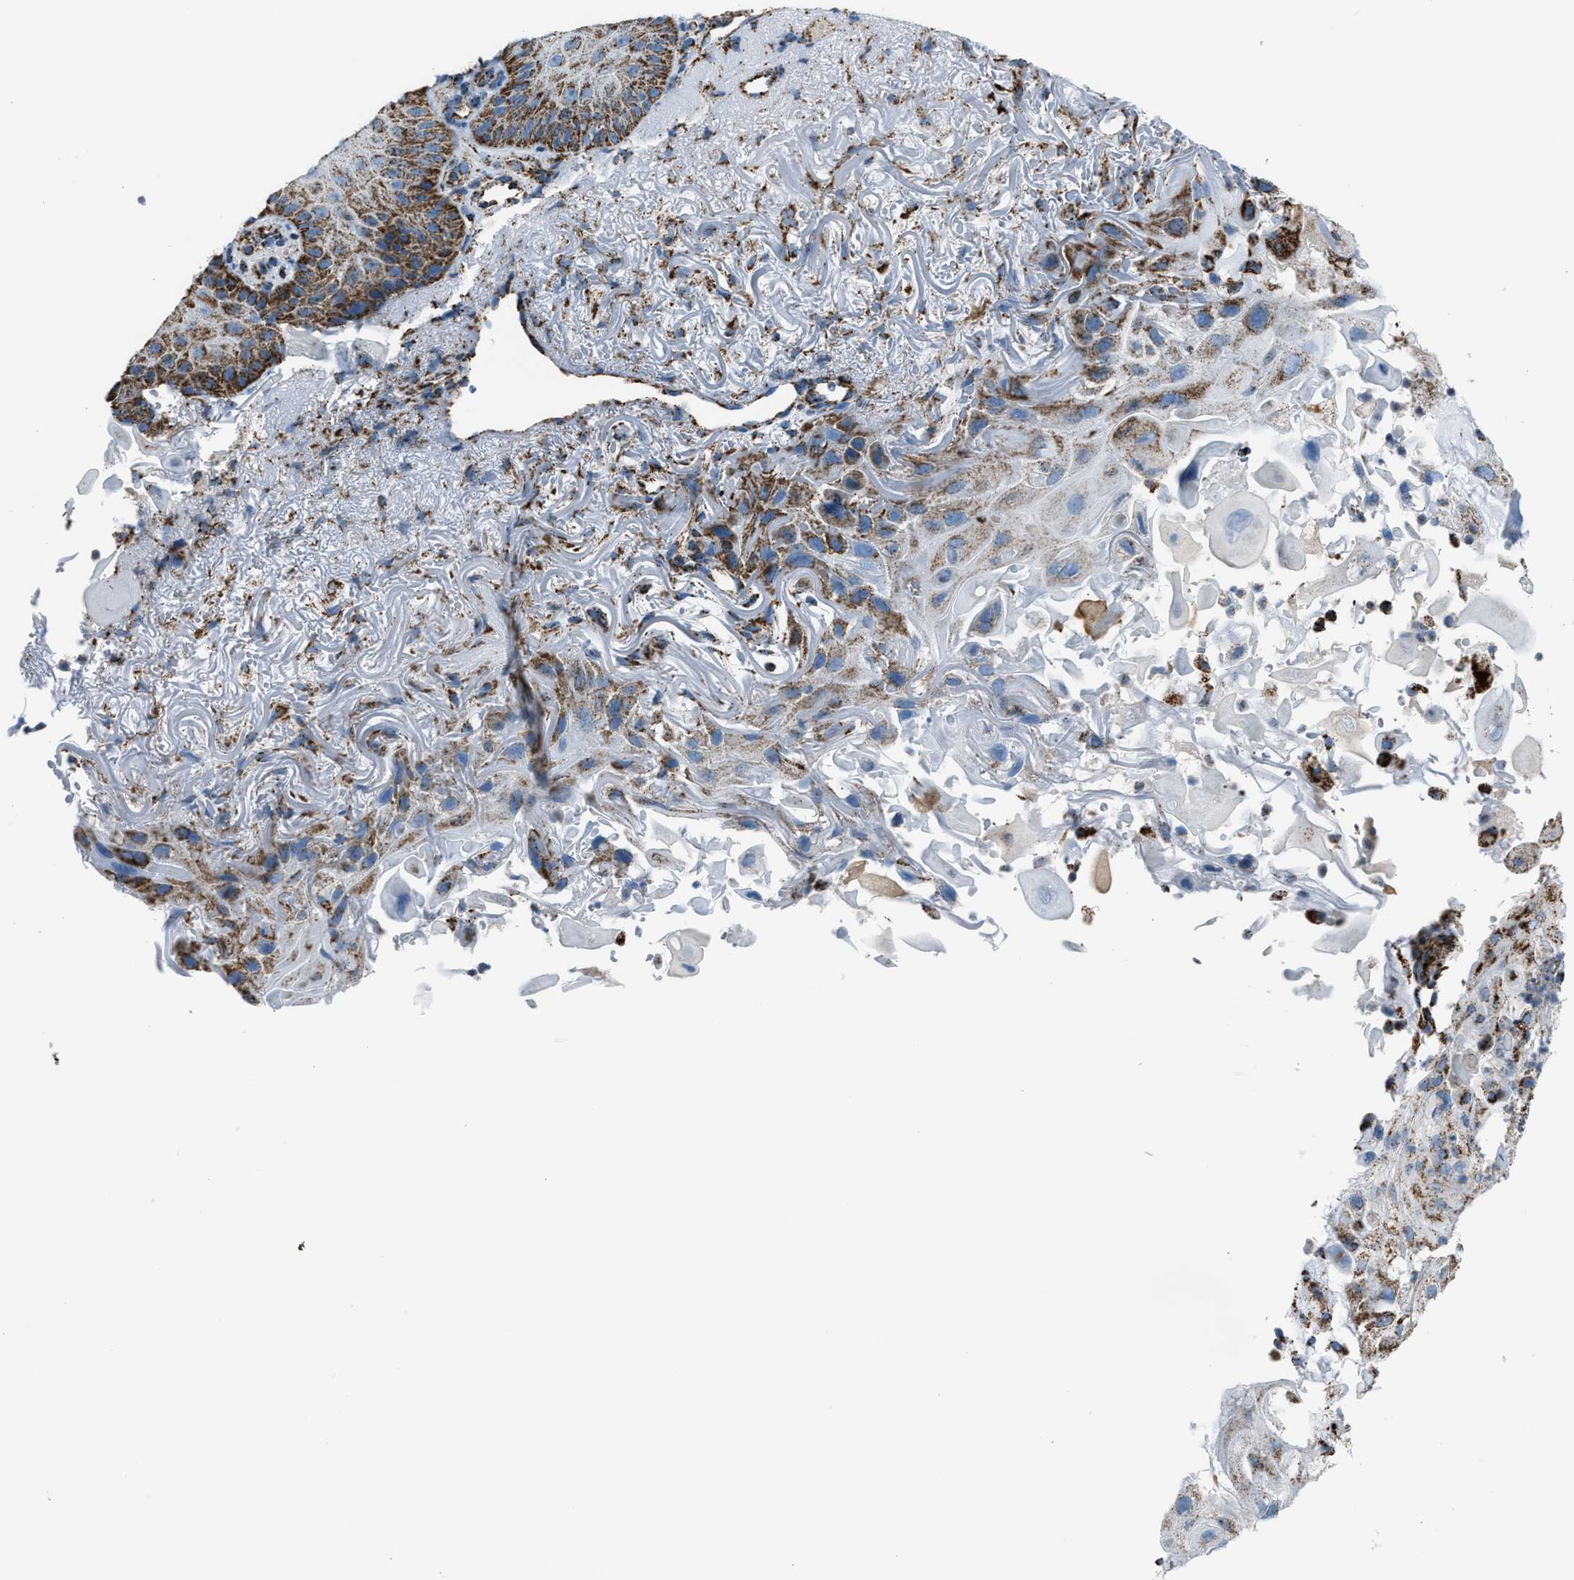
{"staining": {"intensity": "moderate", "quantity": ">75%", "location": "cytoplasmic/membranous"}, "tissue": "skin cancer", "cell_type": "Tumor cells", "image_type": "cancer", "snomed": [{"axis": "morphology", "description": "Squamous cell carcinoma, NOS"}, {"axis": "topography", "description": "Skin"}], "caption": "A high-resolution histopathology image shows IHC staining of skin cancer (squamous cell carcinoma), which displays moderate cytoplasmic/membranous expression in approximately >75% of tumor cells.", "gene": "MDH2", "patient": {"sex": "female", "age": 77}}